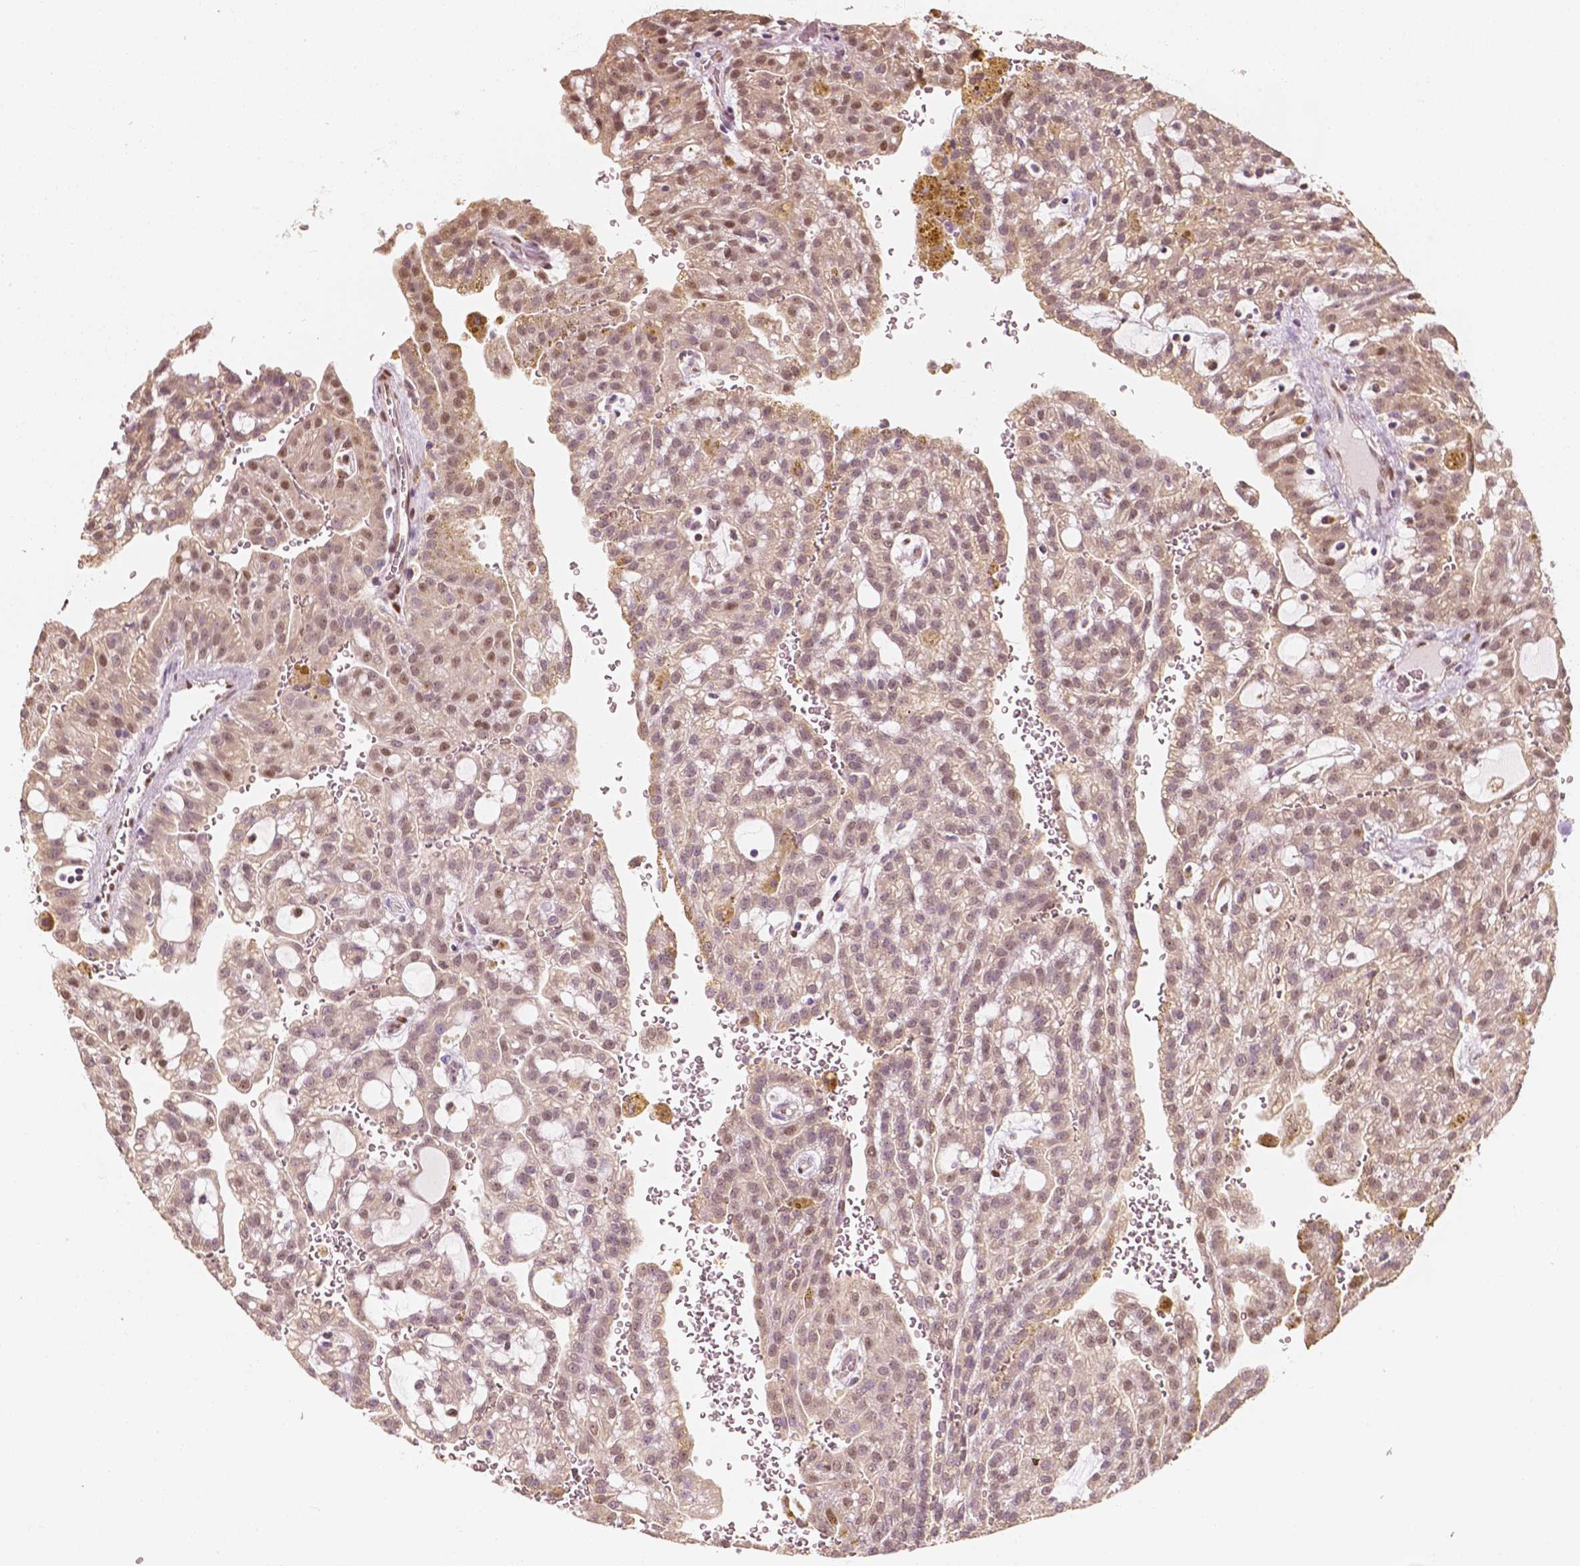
{"staining": {"intensity": "weak", "quantity": "<25%", "location": "nuclear"}, "tissue": "renal cancer", "cell_type": "Tumor cells", "image_type": "cancer", "snomed": [{"axis": "morphology", "description": "Adenocarcinoma, NOS"}, {"axis": "topography", "description": "Kidney"}], "caption": "Micrograph shows no significant protein expression in tumor cells of renal adenocarcinoma.", "gene": "TBC1D17", "patient": {"sex": "male", "age": 63}}